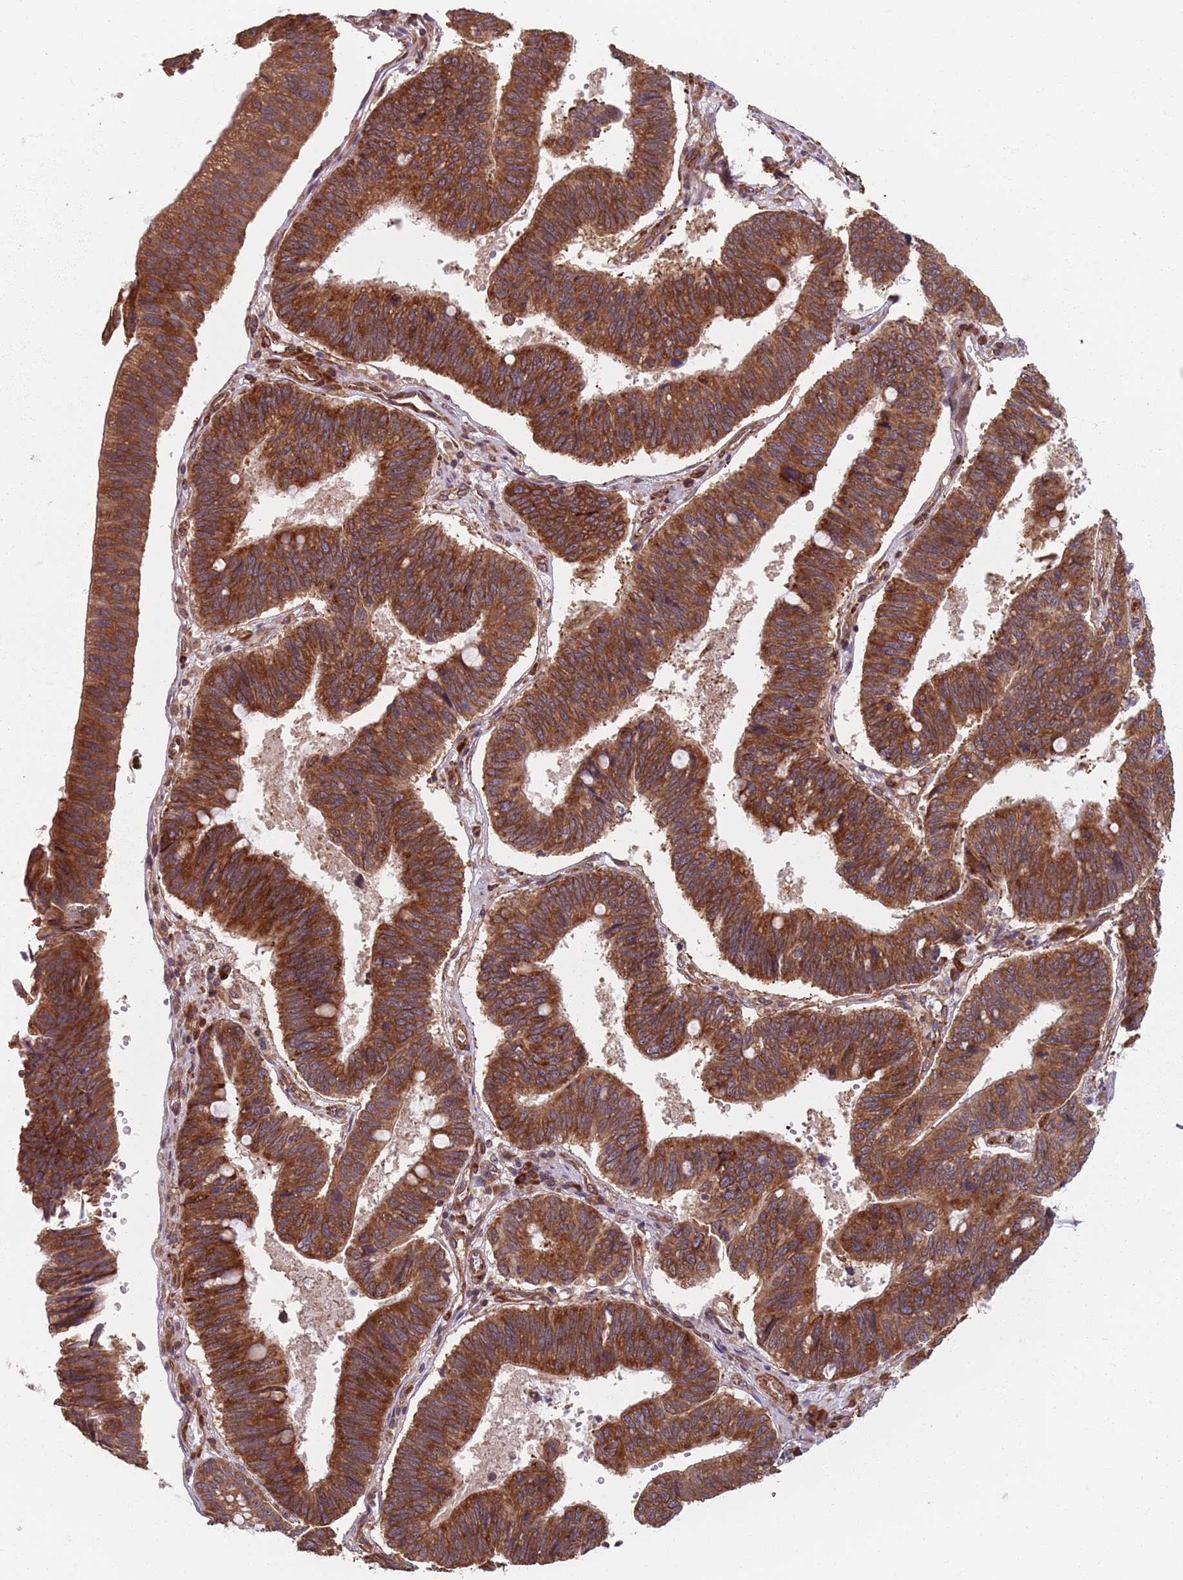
{"staining": {"intensity": "strong", "quantity": ">75%", "location": "cytoplasmic/membranous"}, "tissue": "stomach cancer", "cell_type": "Tumor cells", "image_type": "cancer", "snomed": [{"axis": "morphology", "description": "Adenocarcinoma, NOS"}, {"axis": "topography", "description": "Stomach"}], "caption": "Stomach cancer (adenocarcinoma) stained with a brown dye exhibits strong cytoplasmic/membranous positive staining in approximately >75% of tumor cells.", "gene": "NOTCH3", "patient": {"sex": "male", "age": 59}}